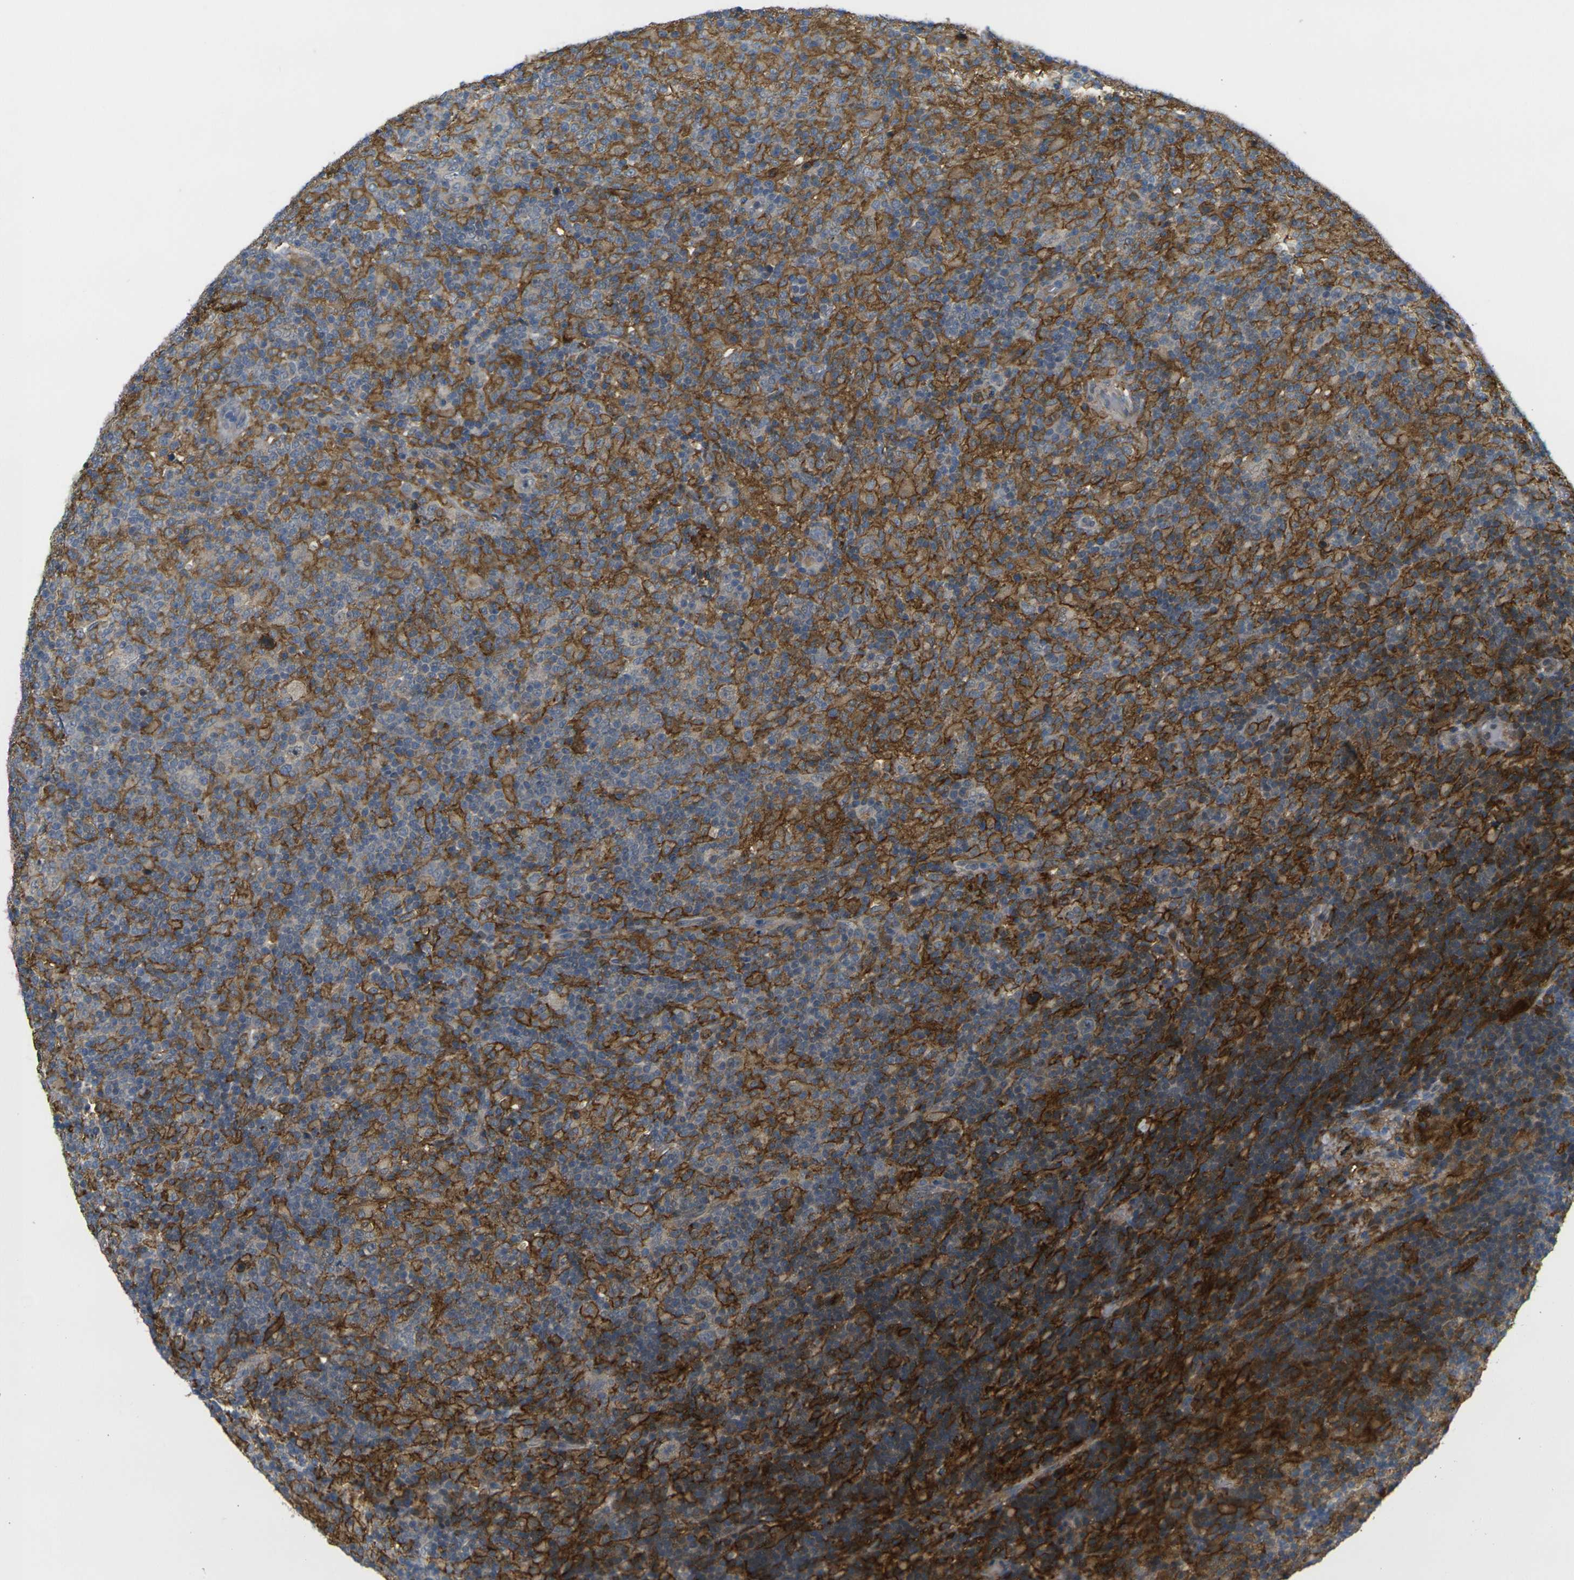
{"staining": {"intensity": "weak", "quantity": ">75%", "location": "cytoplasmic/membranous"}, "tissue": "lymphoma", "cell_type": "Tumor cells", "image_type": "cancer", "snomed": [{"axis": "morphology", "description": "Hodgkin's disease, NOS"}, {"axis": "topography", "description": "Lymph node"}], "caption": "The image demonstrates staining of Hodgkin's disease, revealing weak cytoplasmic/membranous protein positivity (brown color) within tumor cells. Using DAB (3,3'-diaminobenzidine) (brown) and hematoxylin (blue) stains, captured at high magnification using brightfield microscopy.", "gene": "PIGL", "patient": {"sex": "male", "age": 70}}